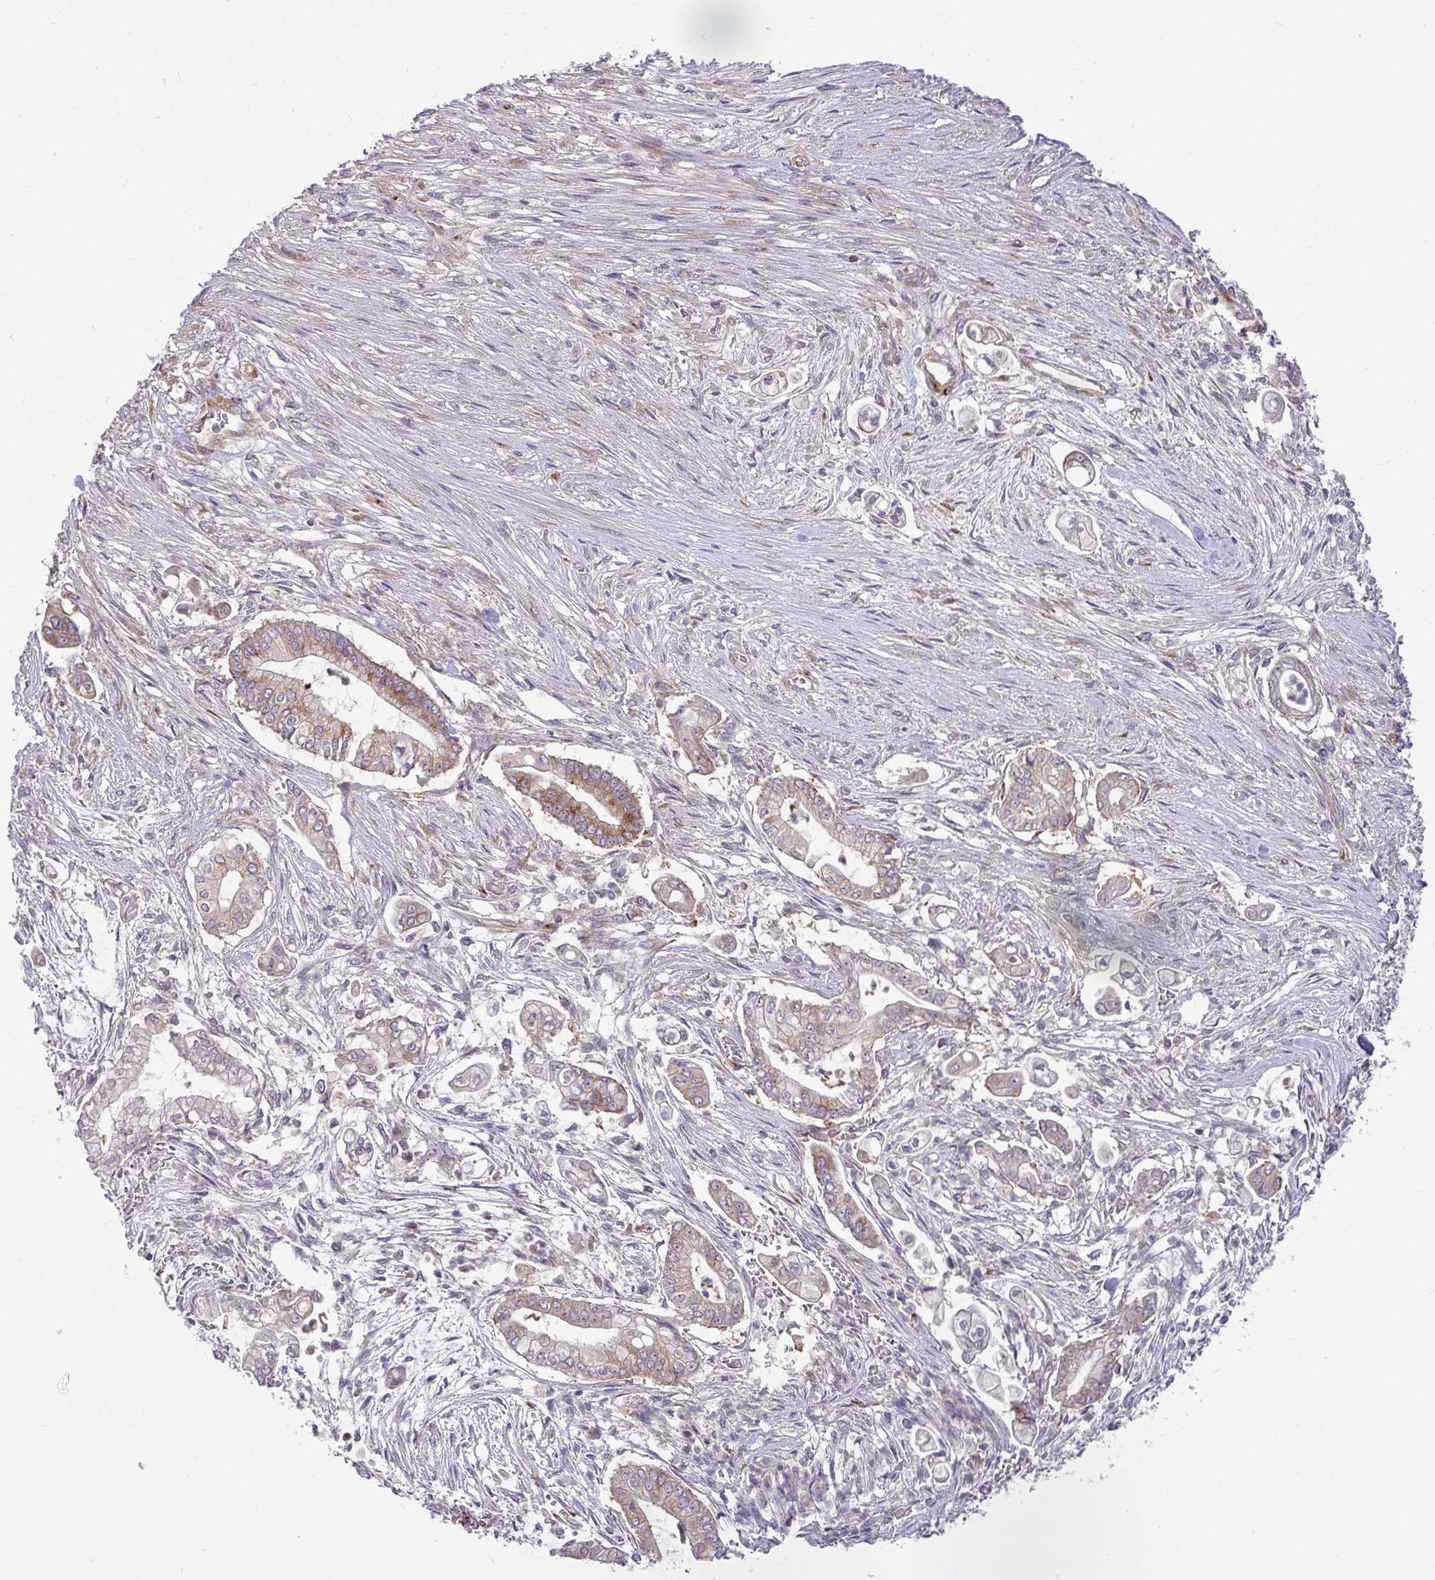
{"staining": {"intensity": "moderate", "quantity": "<25%", "location": "cytoplasmic/membranous"}, "tissue": "pancreatic cancer", "cell_type": "Tumor cells", "image_type": "cancer", "snomed": [{"axis": "morphology", "description": "Adenocarcinoma, NOS"}, {"axis": "topography", "description": "Pancreas"}], "caption": "The photomicrograph demonstrates staining of pancreatic cancer, revealing moderate cytoplasmic/membranous protein staining (brown color) within tumor cells. Immunohistochemistry stains the protein in brown and the nuclei are stained blue.", "gene": "LSM12", "patient": {"sex": "female", "age": 69}}